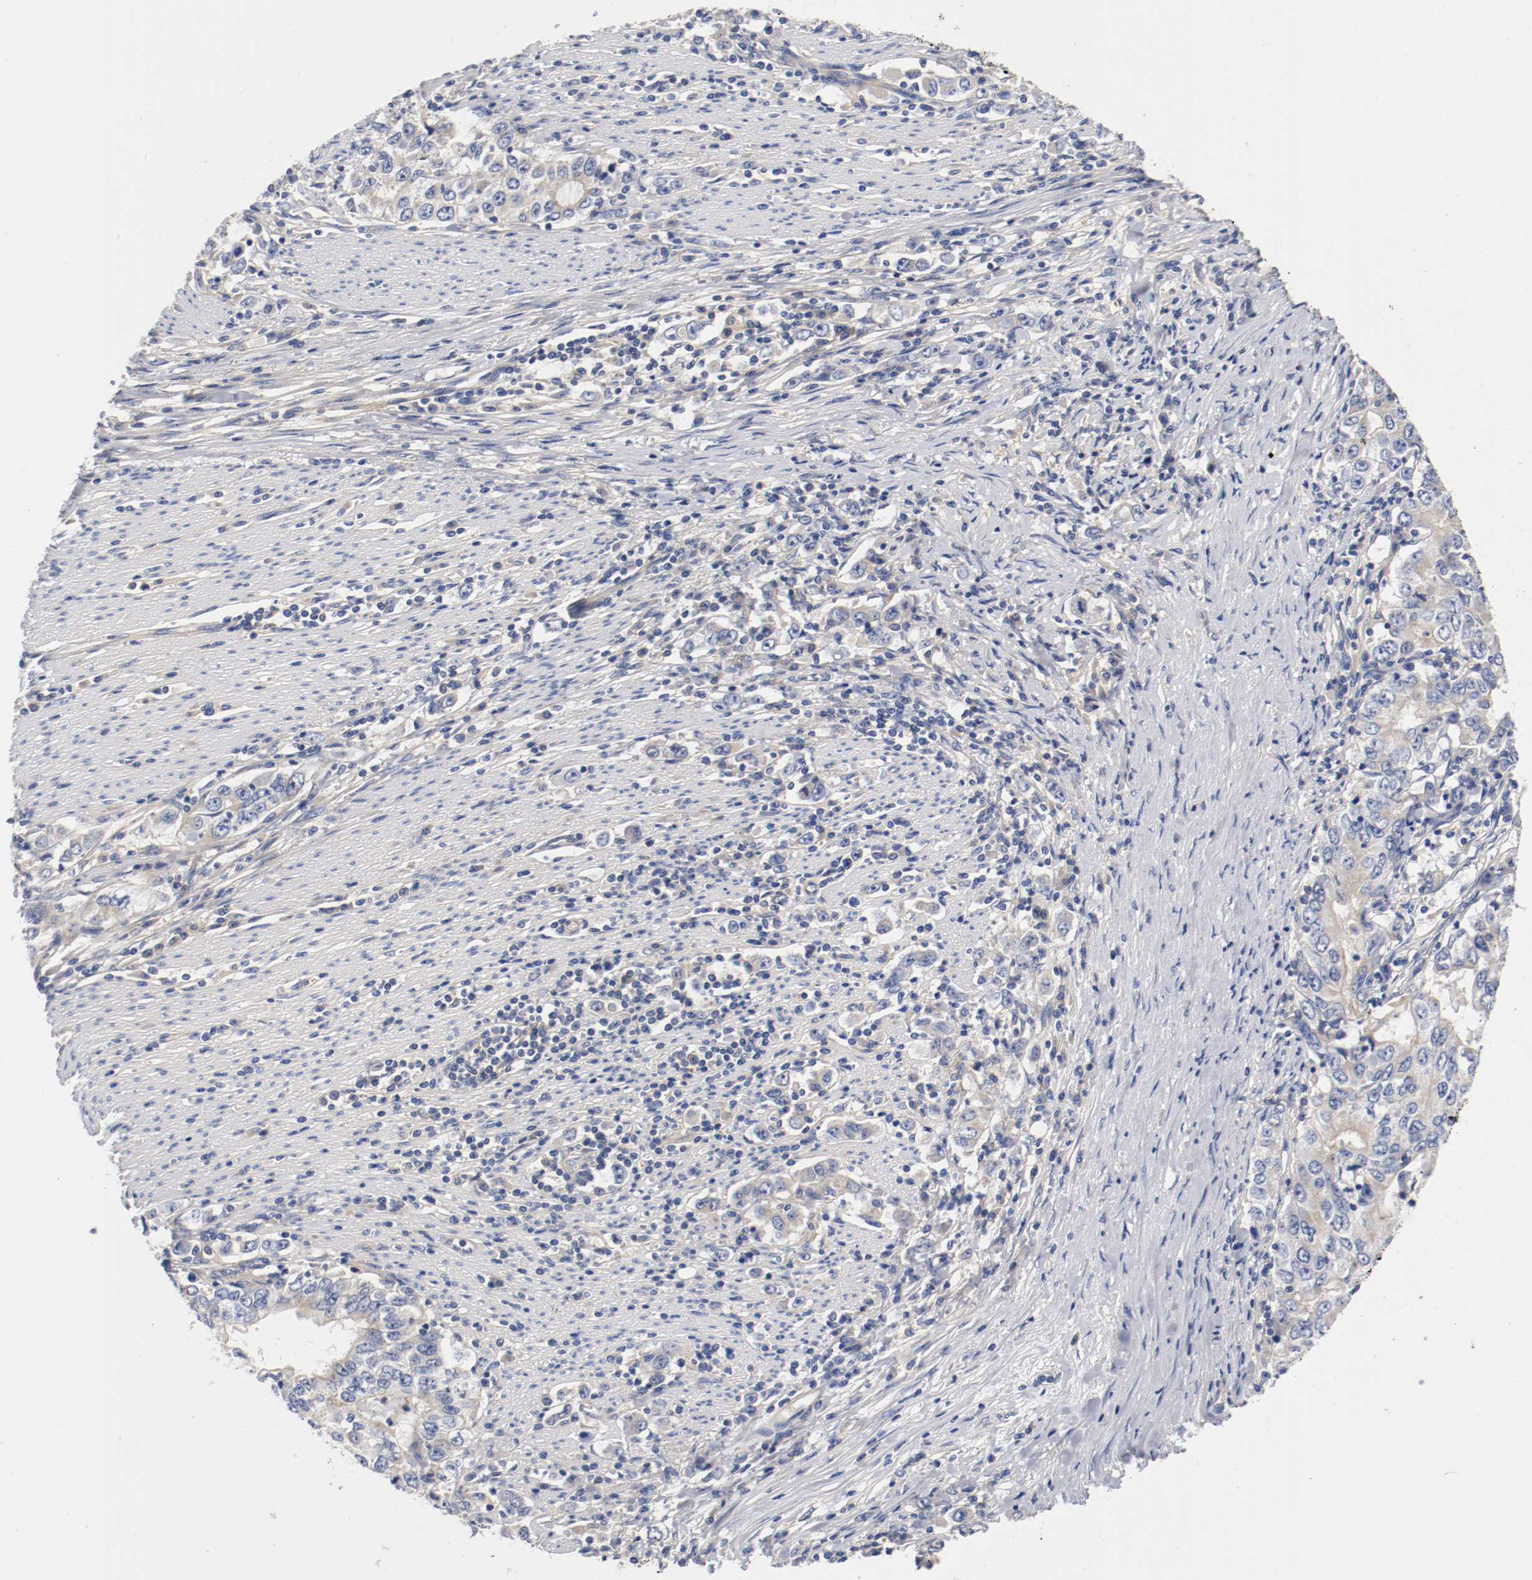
{"staining": {"intensity": "weak", "quantity": ">75%", "location": "cytoplasmic/membranous"}, "tissue": "stomach cancer", "cell_type": "Tumor cells", "image_type": "cancer", "snomed": [{"axis": "morphology", "description": "Adenocarcinoma, NOS"}, {"axis": "topography", "description": "Stomach, lower"}], "caption": "Weak cytoplasmic/membranous staining for a protein is present in about >75% of tumor cells of stomach adenocarcinoma using immunohistochemistry.", "gene": "HGS", "patient": {"sex": "female", "age": 72}}